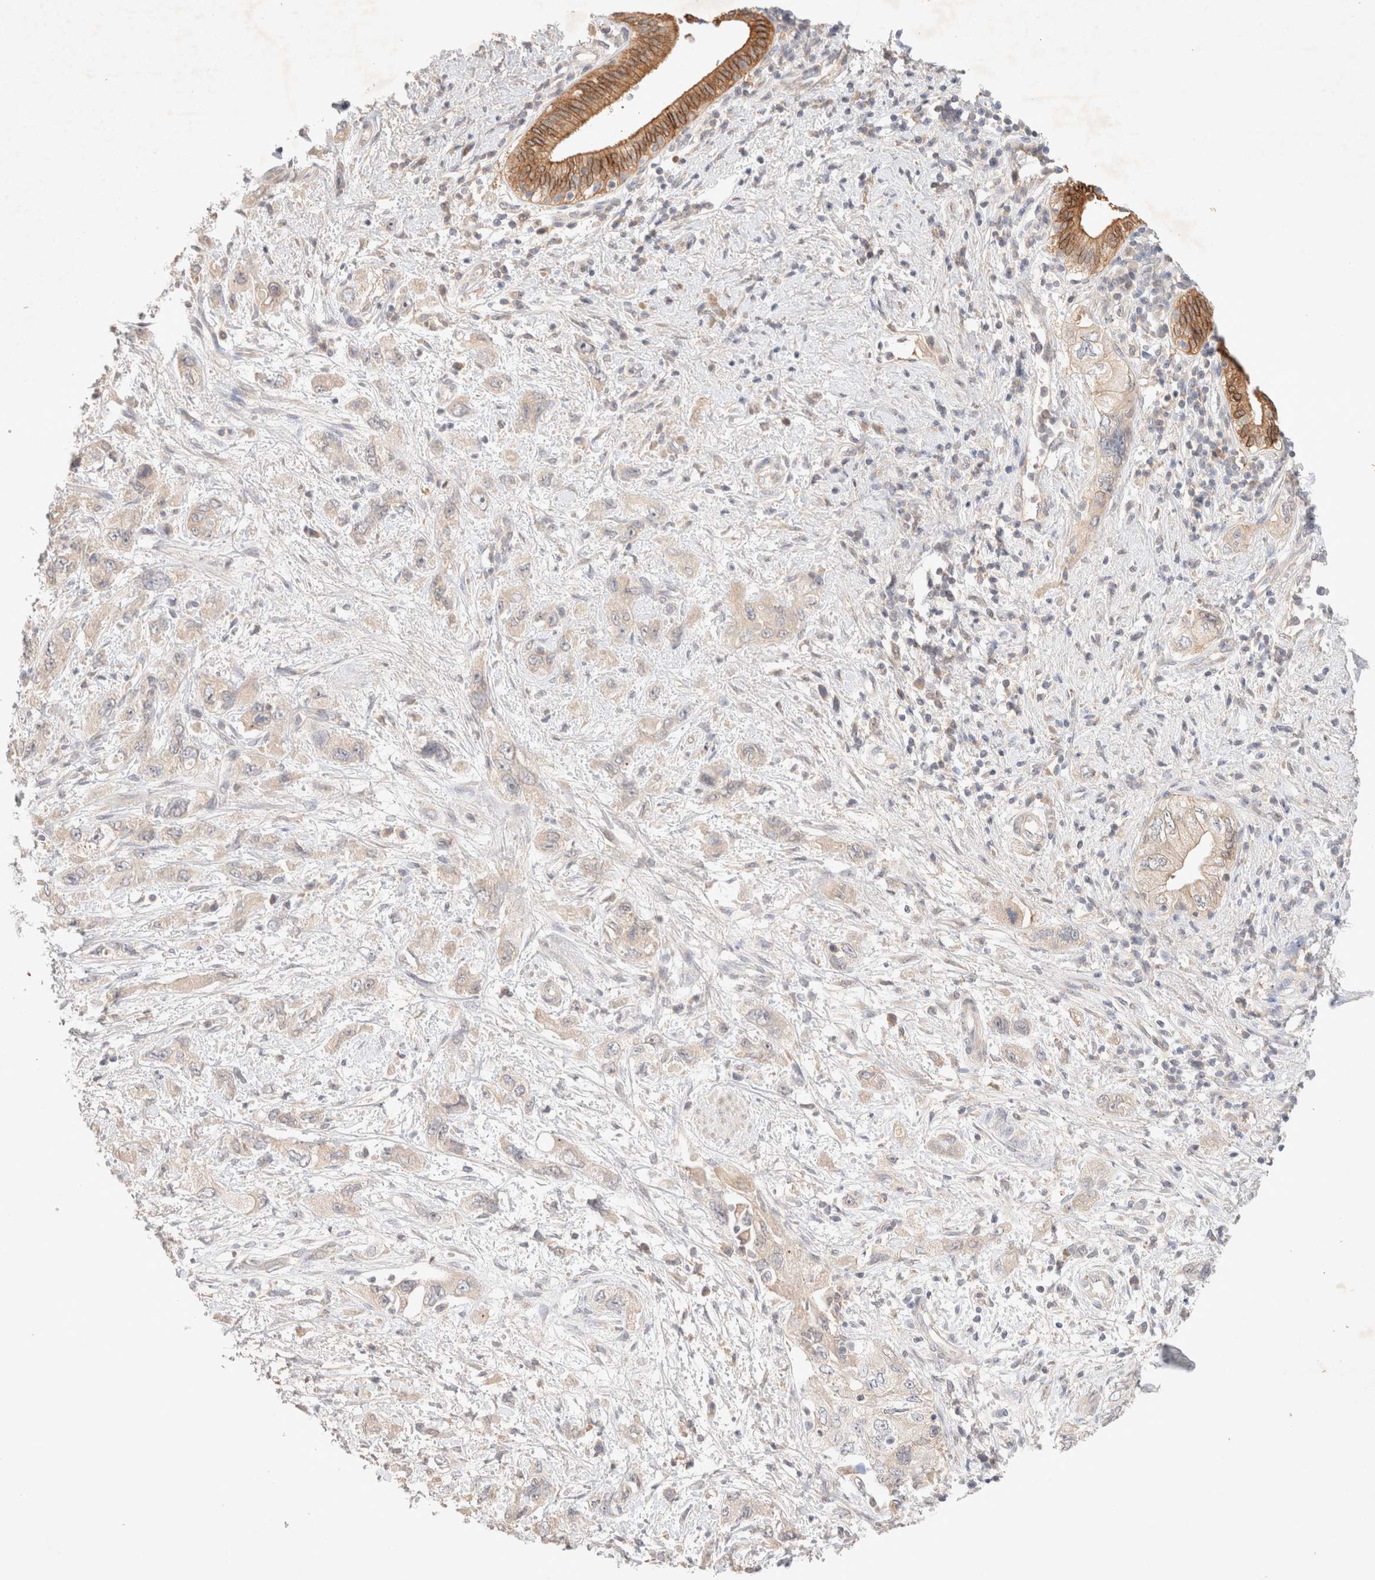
{"staining": {"intensity": "negative", "quantity": "none", "location": "none"}, "tissue": "pancreatic cancer", "cell_type": "Tumor cells", "image_type": "cancer", "snomed": [{"axis": "morphology", "description": "Adenocarcinoma, NOS"}, {"axis": "topography", "description": "Pancreas"}], "caption": "Protein analysis of pancreatic adenocarcinoma exhibits no significant expression in tumor cells.", "gene": "SARM1", "patient": {"sex": "female", "age": 73}}